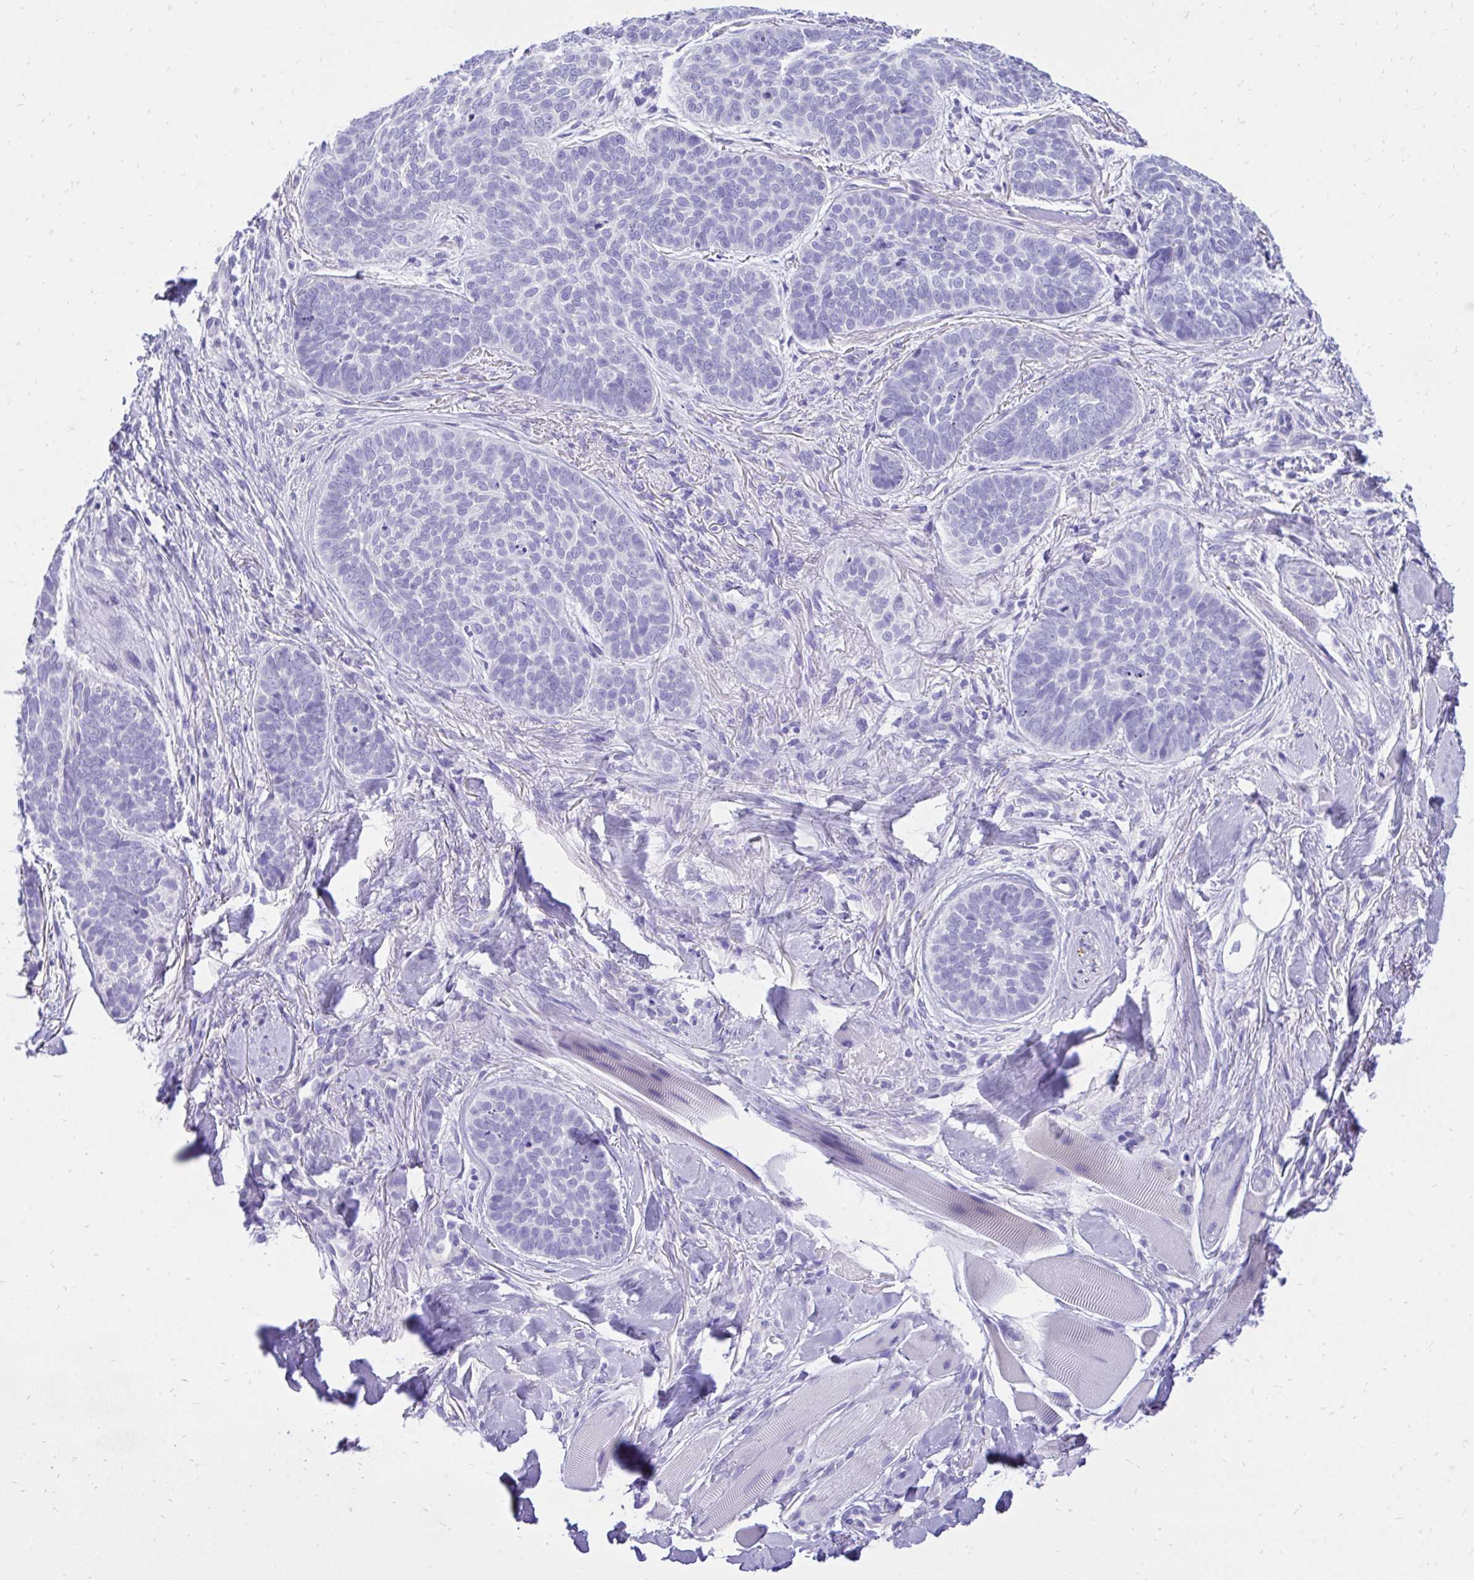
{"staining": {"intensity": "negative", "quantity": "none", "location": "none"}, "tissue": "skin cancer", "cell_type": "Tumor cells", "image_type": "cancer", "snomed": [{"axis": "morphology", "description": "Basal cell carcinoma"}, {"axis": "topography", "description": "Skin"}, {"axis": "topography", "description": "Skin of nose"}], "caption": "Immunohistochemistry (IHC) photomicrograph of neoplastic tissue: skin cancer stained with DAB (3,3'-diaminobenzidine) demonstrates no significant protein expression in tumor cells.", "gene": "MON1A", "patient": {"sex": "female", "age": 81}}